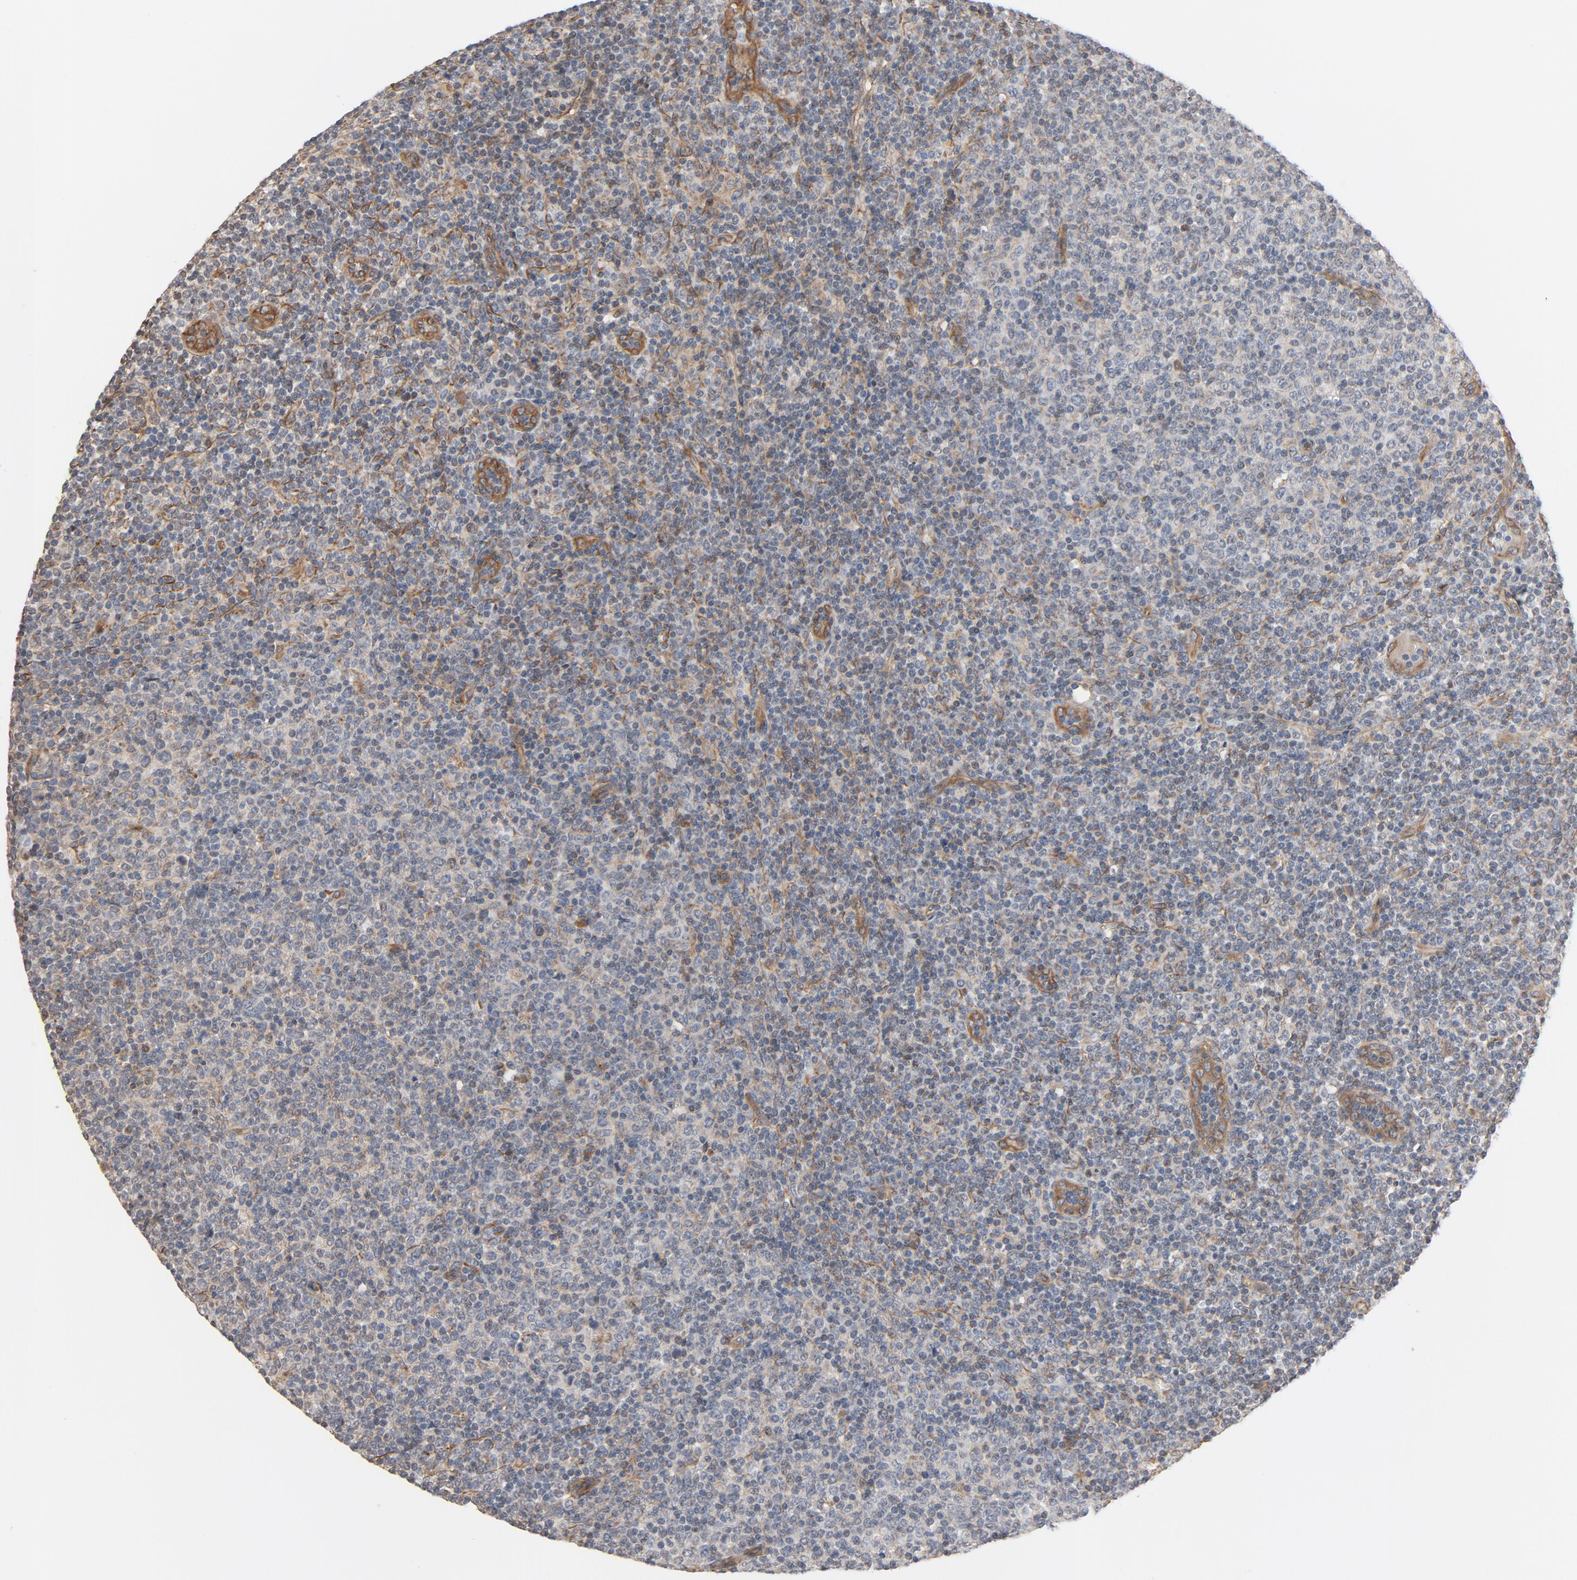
{"staining": {"intensity": "weak", "quantity": "25%-75%", "location": "cytoplasmic/membranous"}, "tissue": "lymphoma", "cell_type": "Tumor cells", "image_type": "cancer", "snomed": [{"axis": "morphology", "description": "Malignant lymphoma, non-Hodgkin's type, Low grade"}, {"axis": "topography", "description": "Lymph node"}], "caption": "This is an image of IHC staining of lymphoma, which shows weak staining in the cytoplasmic/membranous of tumor cells.", "gene": "TRIOBP", "patient": {"sex": "male", "age": 70}}